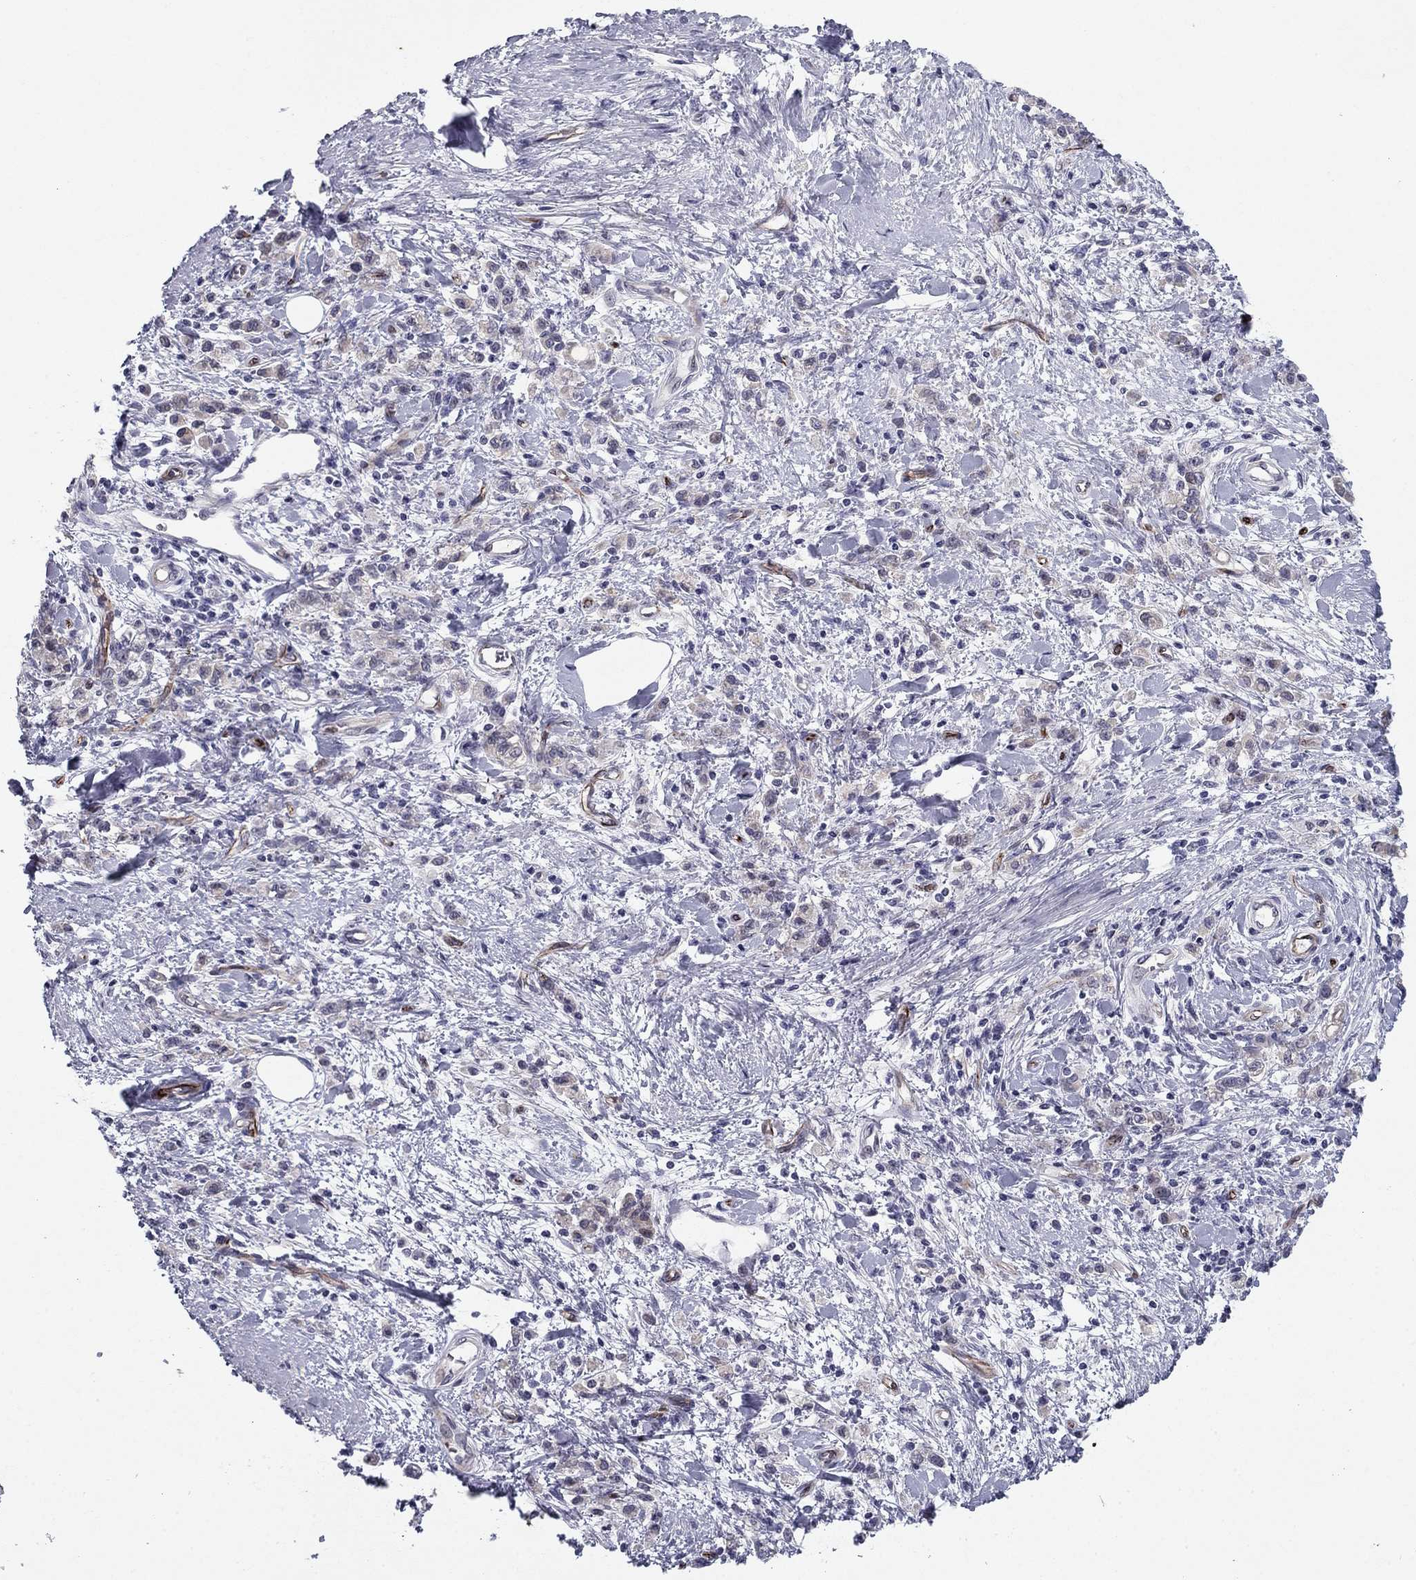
{"staining": {"intensity": "negative", "quantity": "none", "location": "none"}, "tissue": "stomach cancer", "cell_type": "Tumor cells", "image_type": "cancer", "snomed": [{"axis": "morphology", "description": "Adenocarcinoma, NOS"}, {"axis": "topography", "description": "Stomach"}], "caption": "Protein analysis of adenocarcinoma (stomach) displays no significant expression in tumor cells. Nuclei are stained in blue.", "gene": "ANKS4B", "patient": {"sex": "male", "age": 77}}